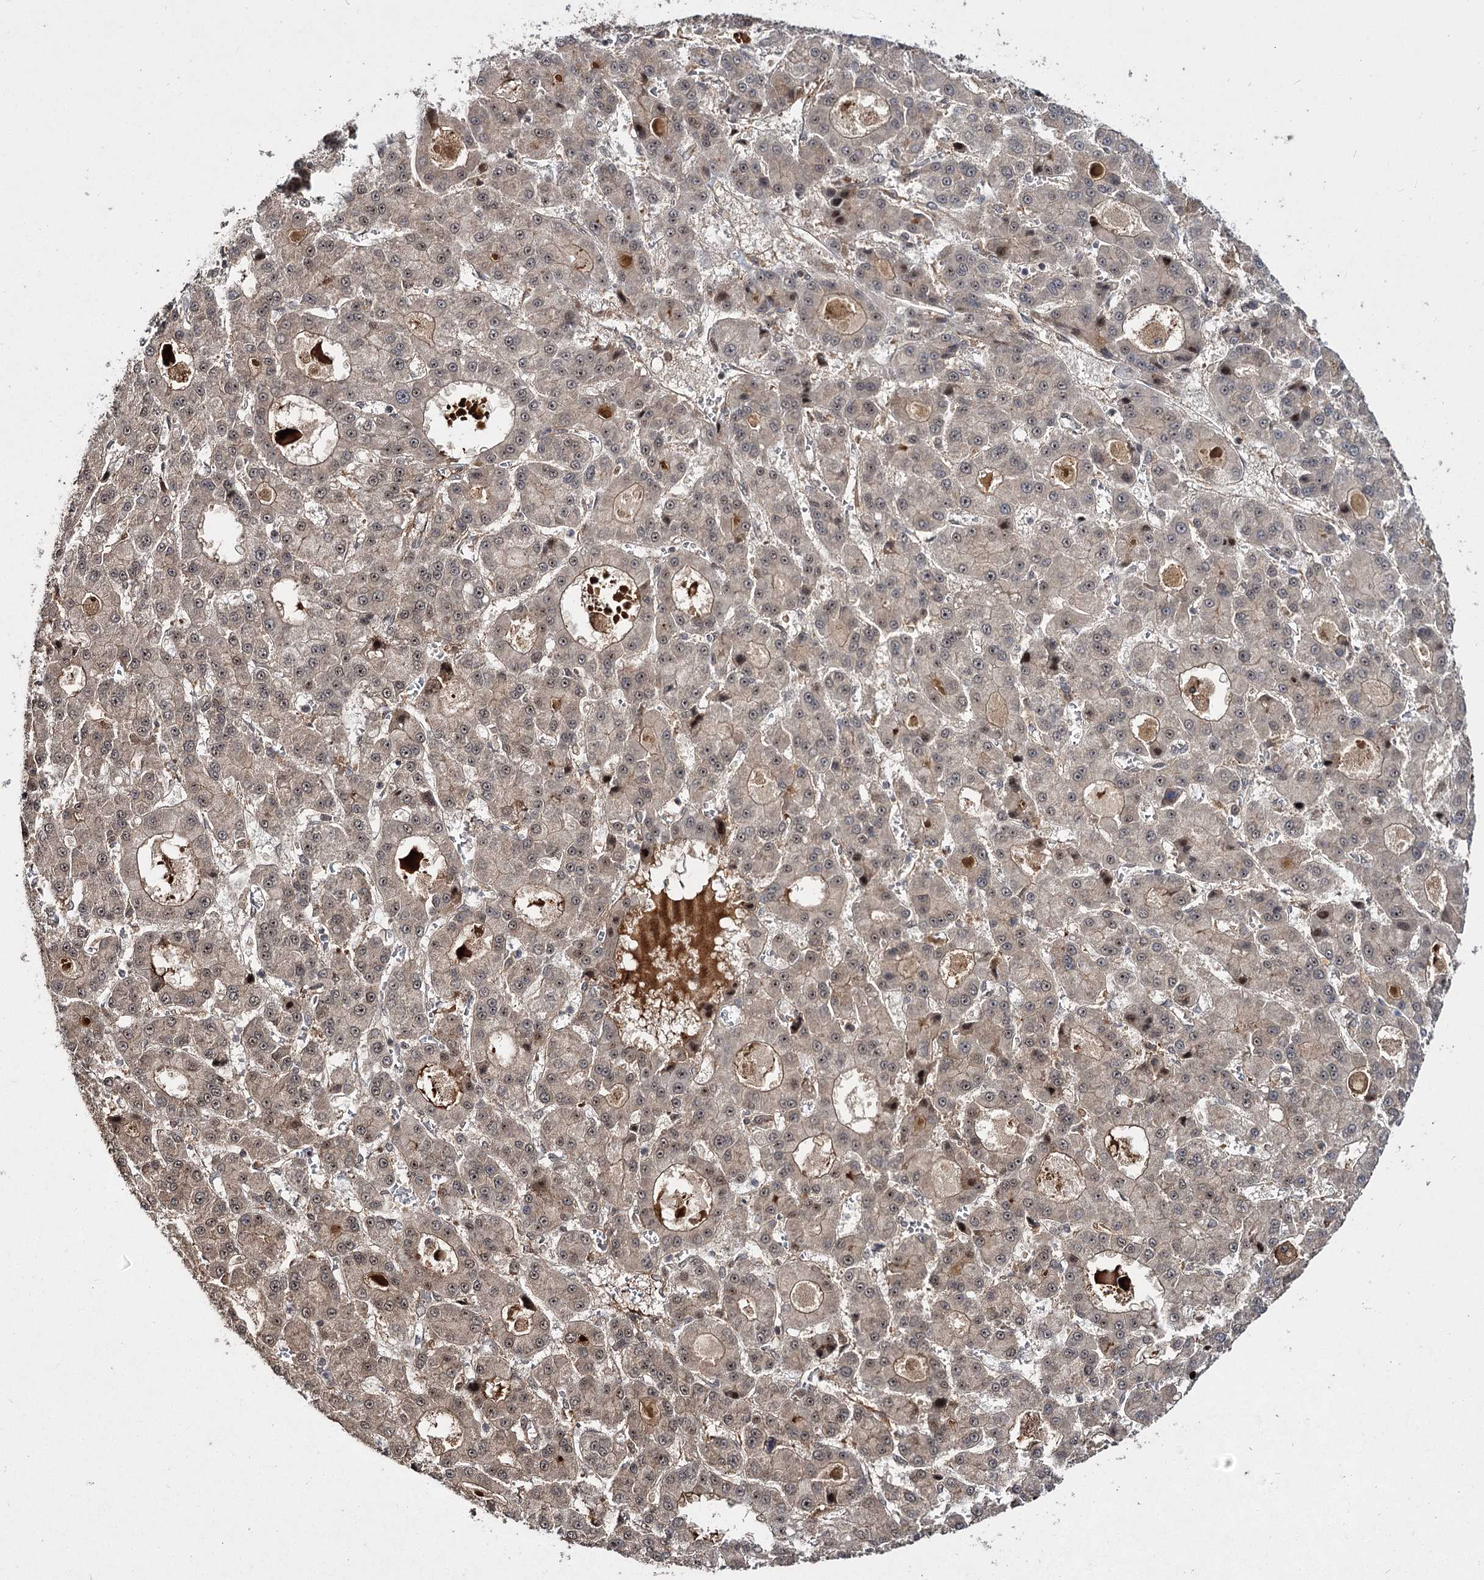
{"staining": {"intensity": "weak", "quantity": ">75%", "location": "cytoplasmic/membranous,nuclear"}, "tissue": "liver cancer", "cell_type": "Tumor cells", "image_type": "cancer", "snomed": [{"axis": "morphology", "description": "Carcinoma, Hepatocellular, NOS"}, {"axis": "topography", "description": "Liver"}], "caption": "DAB (3,3'-diaminobenzidine) immunohistochemical staining of human hepatocellular carcinoma (liver) demonstrates weak cytoplasmic/membranous and nuclear protein expression in approximately >75% of tumor cells.", "gene": "MKNK2", "patient": {"sex": "male", "age": 70}}